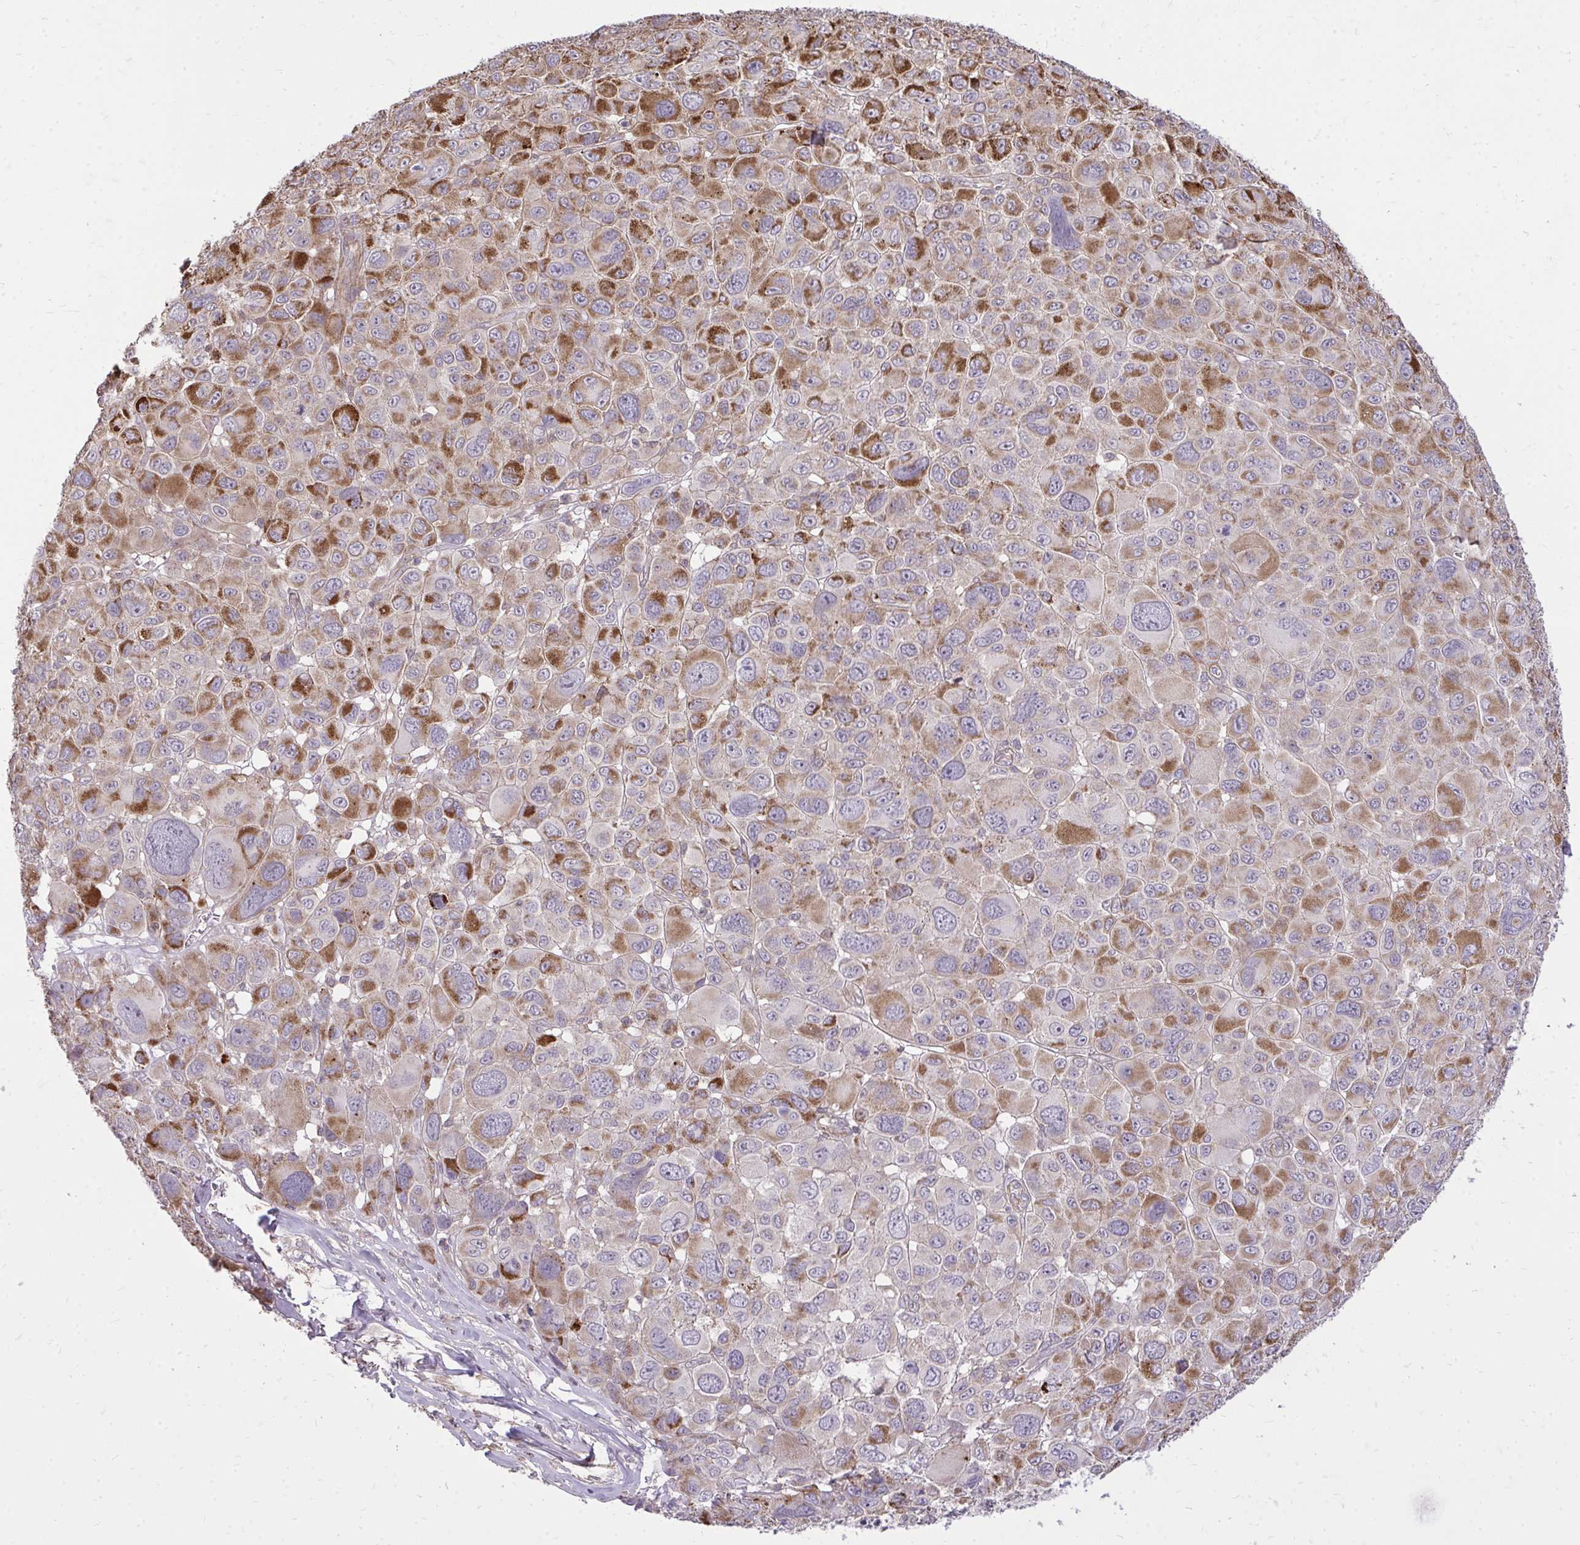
{"staining": {"intensity": "strong", "quantity": "25%-75%", "location": "cytoplasmic/membranous"}, "tissue": "melanoma", "cell_type": "Tumor cells", "image_type": "cancer", "snomed": [{"axis": "morphology", "description": "Malignant melanoma, NOS"}, {"axis": "topography", "description": "Skin"}], "caption": "An immunohistochemistry (IHC) micrograph of tumor tissue is shown. Protein staining in brown labels strong cytoplasmic/membranous positivity in malignant melanoma within tumor cells.", "gene": "SLC7A5", "patient": {"sex": "female", "age": 66}}